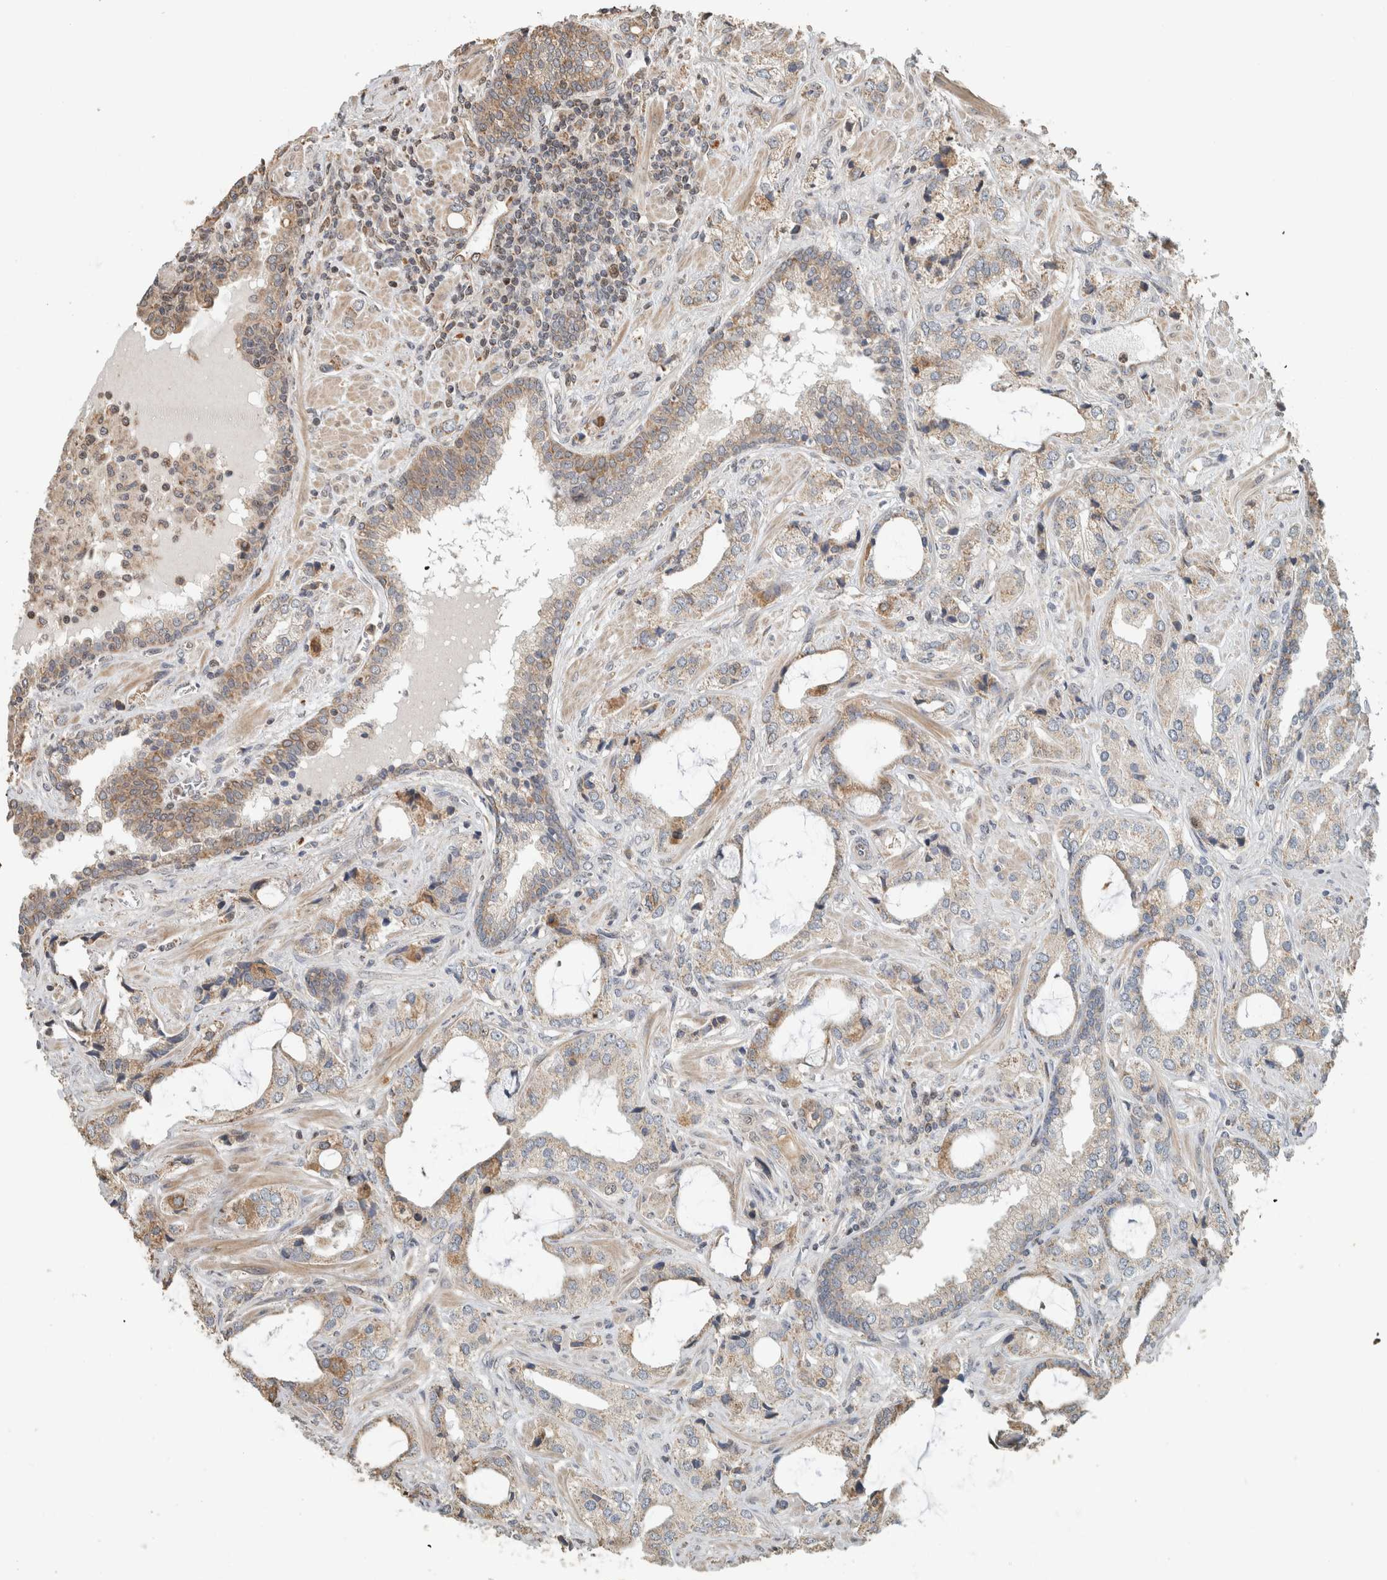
{"staining": {"intensity": "moderate", "quantity": "<25%", "location": "cytoplasmic/membranous"}, "tissue": "prostate cancer", "cell_type": "Tumor cells", "image_type": "cancer", "snomed": [{"axis": "morphology", "description": "Adenocarcinoma, High grade"}, {"axis": "topography", "description": "Prostate"}], "caption": "Prostate high-grade adenocarcinoma was stained to show a protein in brown. There is low levels of moderate cytoplasmic/membranous positivity in approximately <25% of tumor cells. Immunohistochemistry (ihc) stains the protein of interest in brown and the nuclei are stained blue.", "gene": "GINS4", "patient": {"sex": "male", "age": 66}}